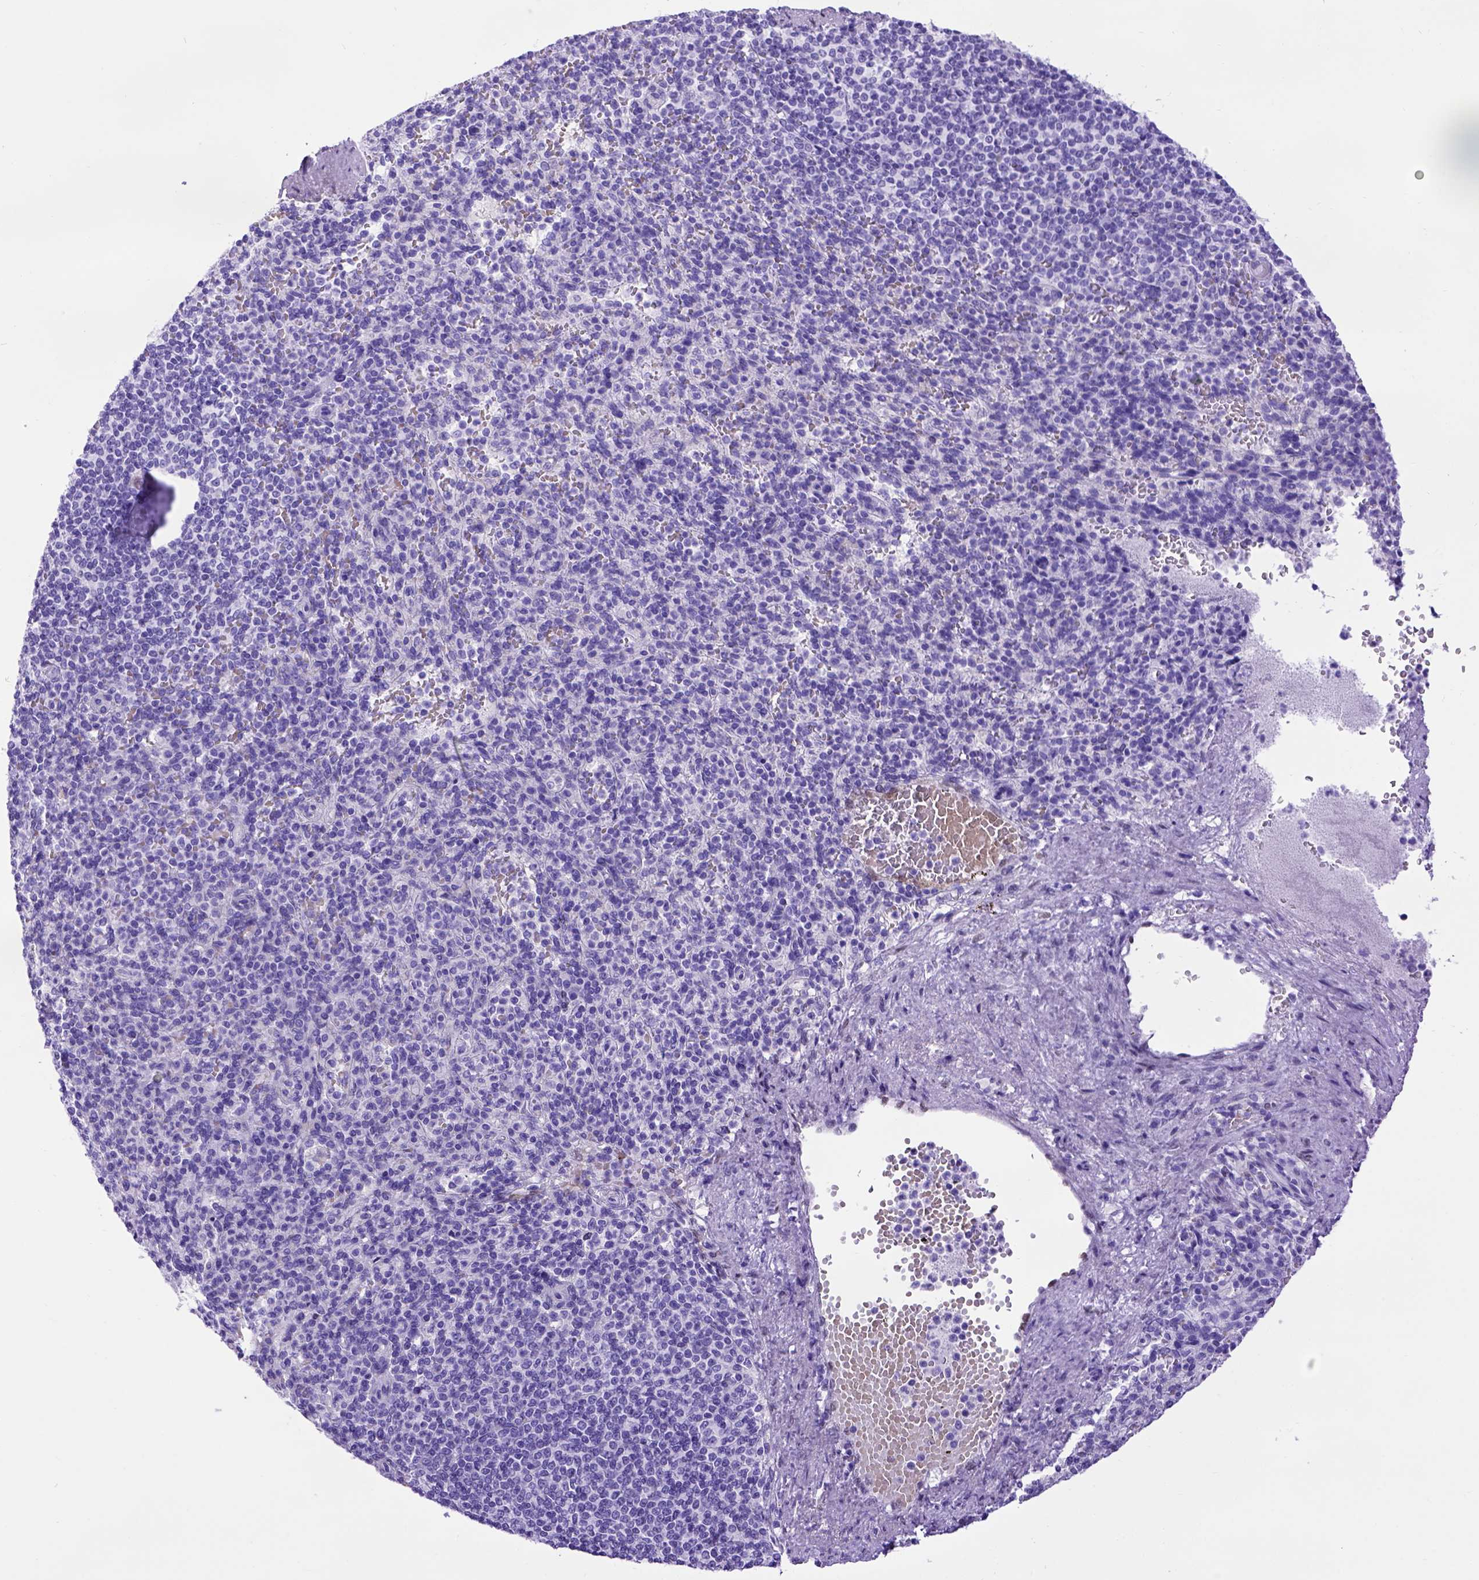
{"staining": {"intensity": "negative", "quantity": "none", "location": "none"}, "tissue": "spleen", "cell_type": "Cells in red pulp", "image_type": "normal", "snomed": [{"axis": "morphology", "description": "Normal tissue, NOS"}, {"axis": "topography", "description": "Spleen"}], "caption": "Photomicrograph shows no protein positivity in cells in red pulp of normal spleen. (DAB (3,3'-diaminobenzidine) immunohistochemistry with hematoxylin counter stain).", "gene": "MEOX2", "patient": {"sex": "female", "age": 74}}